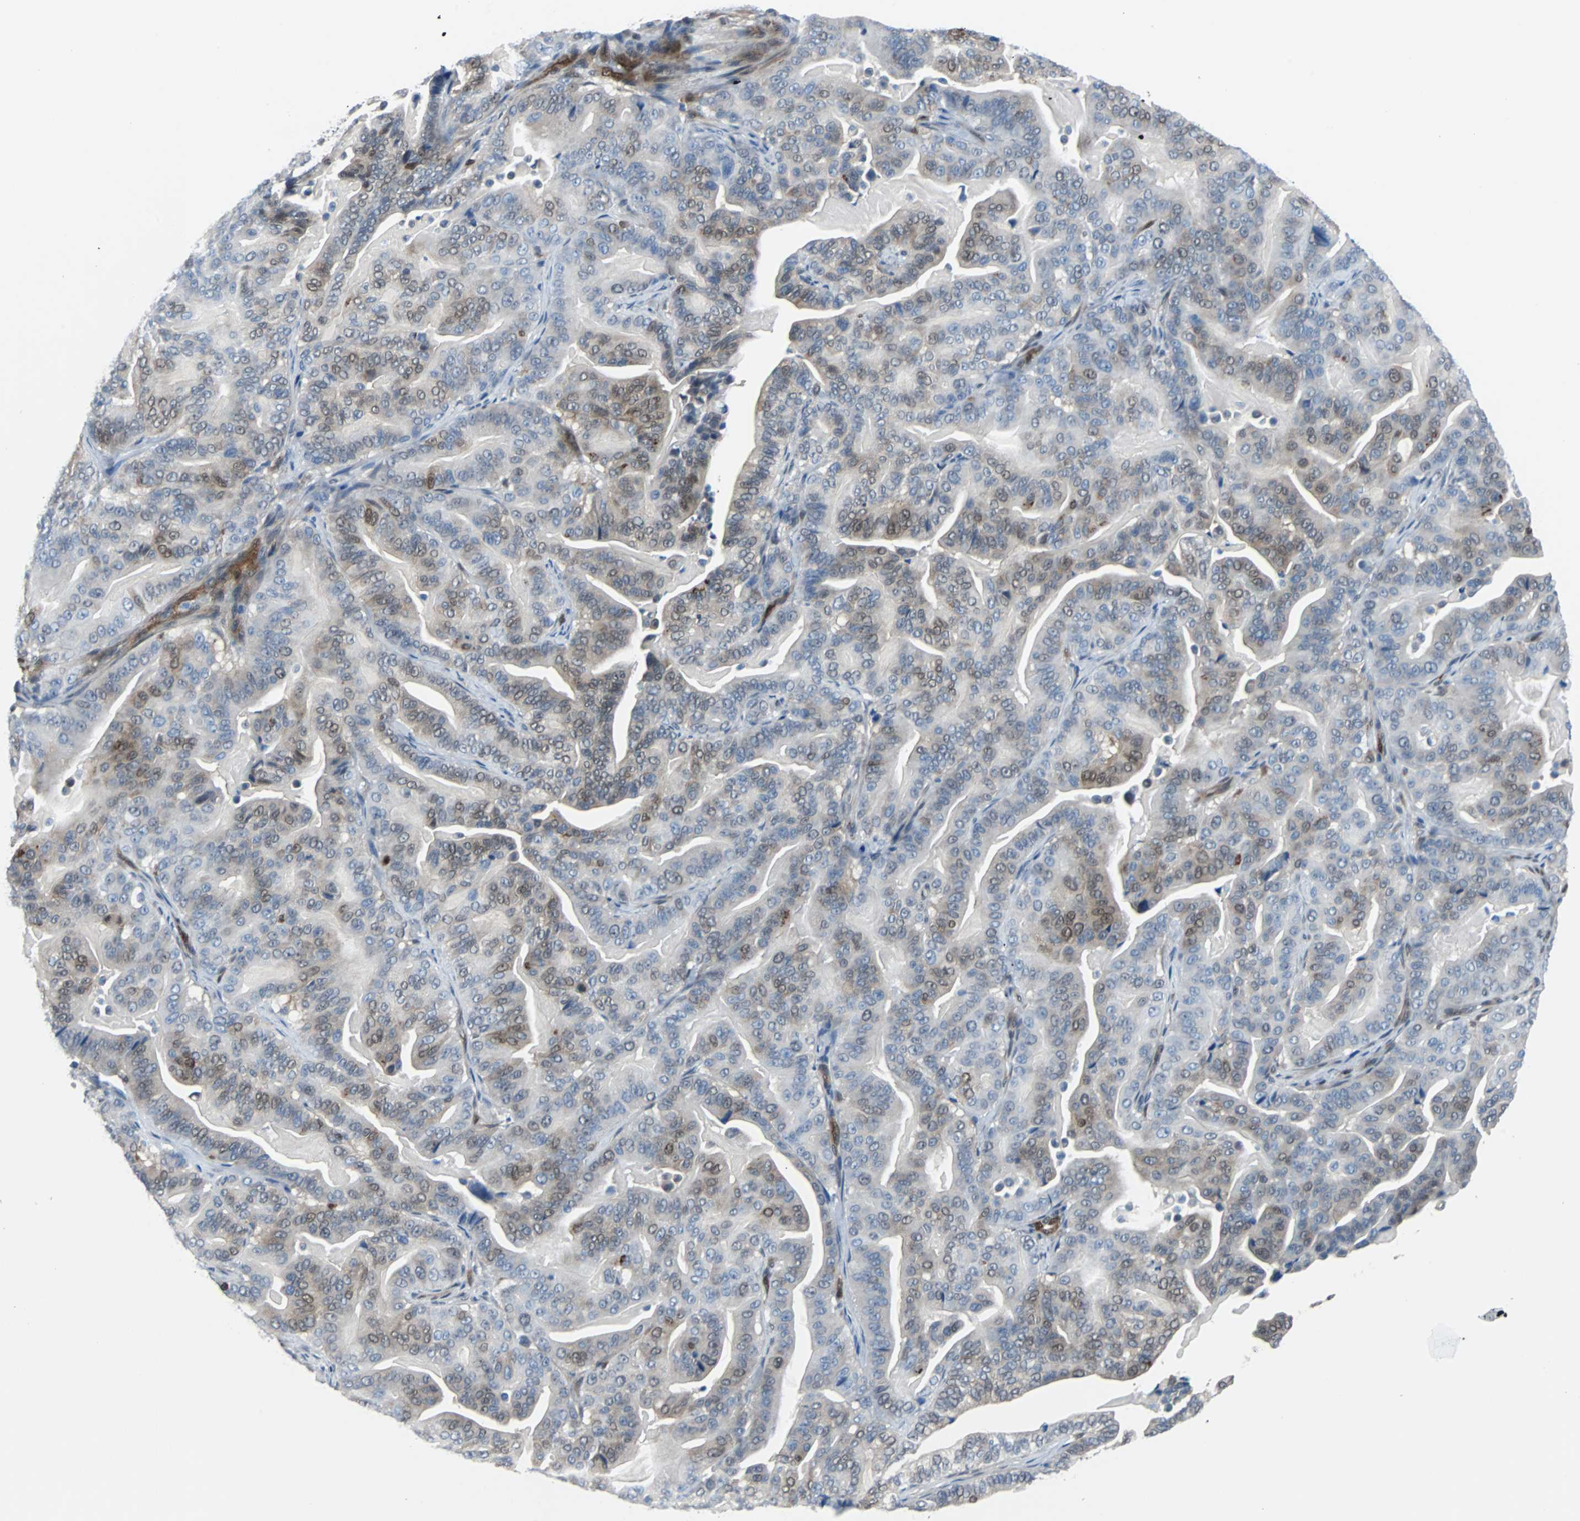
{"staining": {"intensity": "weak", "quantity": "25%-75%", "location": "nuclear"}, "tissue": "pancreatic cancer", "cell_type": "Tumor cells", "image_type": "cancer", "snomed": [{"axis": "morphology", "description": "Adenocarcinoma, NOS"}, {"axis": "topography", "description": "Pancreas"}], "caption": "DAB (3,3'-diaminobenzidine) immunohistochemical staining of pancreatic adenocarcinoma reveals weak nuclear protein expression in approximately 25%-75% of tumor cells. (IHC, brightfield microscopy, high magnification).", "gene": "MAP2K6", "patient": {"sex": "male", "age": 63}}